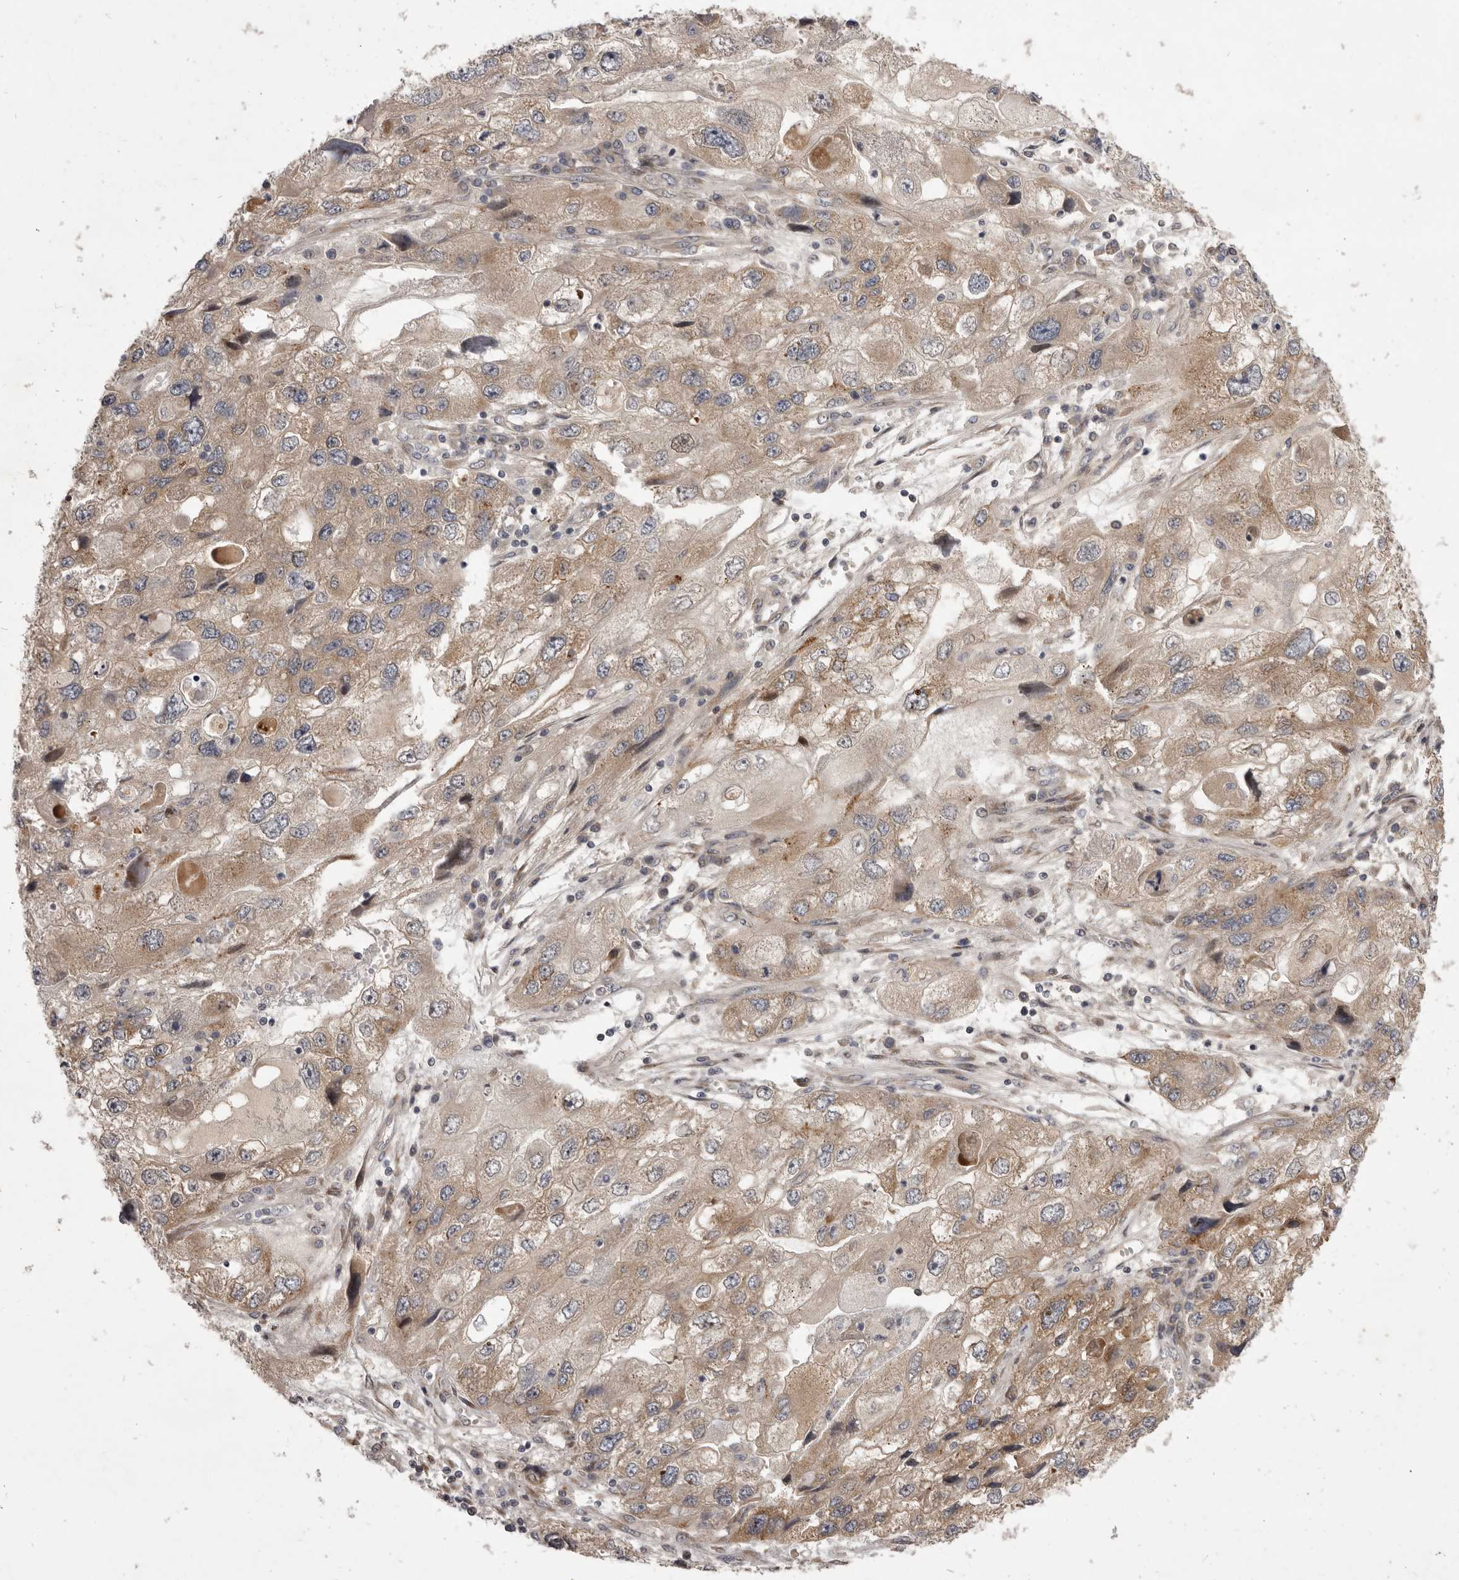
{"staining": {"intensity": "weak", "quantity": ">75%", "location": "cytoplasmic/membranous"}, "tissue": "endometrial cancer", "cell_type": "Tumor cells", "image_type": "cancer", "snomed": [{"axis": "morphology", "description": "Adenocarcinoma, NOS"}, {"axis": "topography", "description": "Endometrium"}], "caption": "Human endometrial cancer (adenocarcinoma) stained for a protein (brown) demonstrates weak cytoplasmic/membranous positive positivity in about >75% of tumor cells.", "gene": "TBC1D8B", "patient": {"sex": "female", "age": 49}}